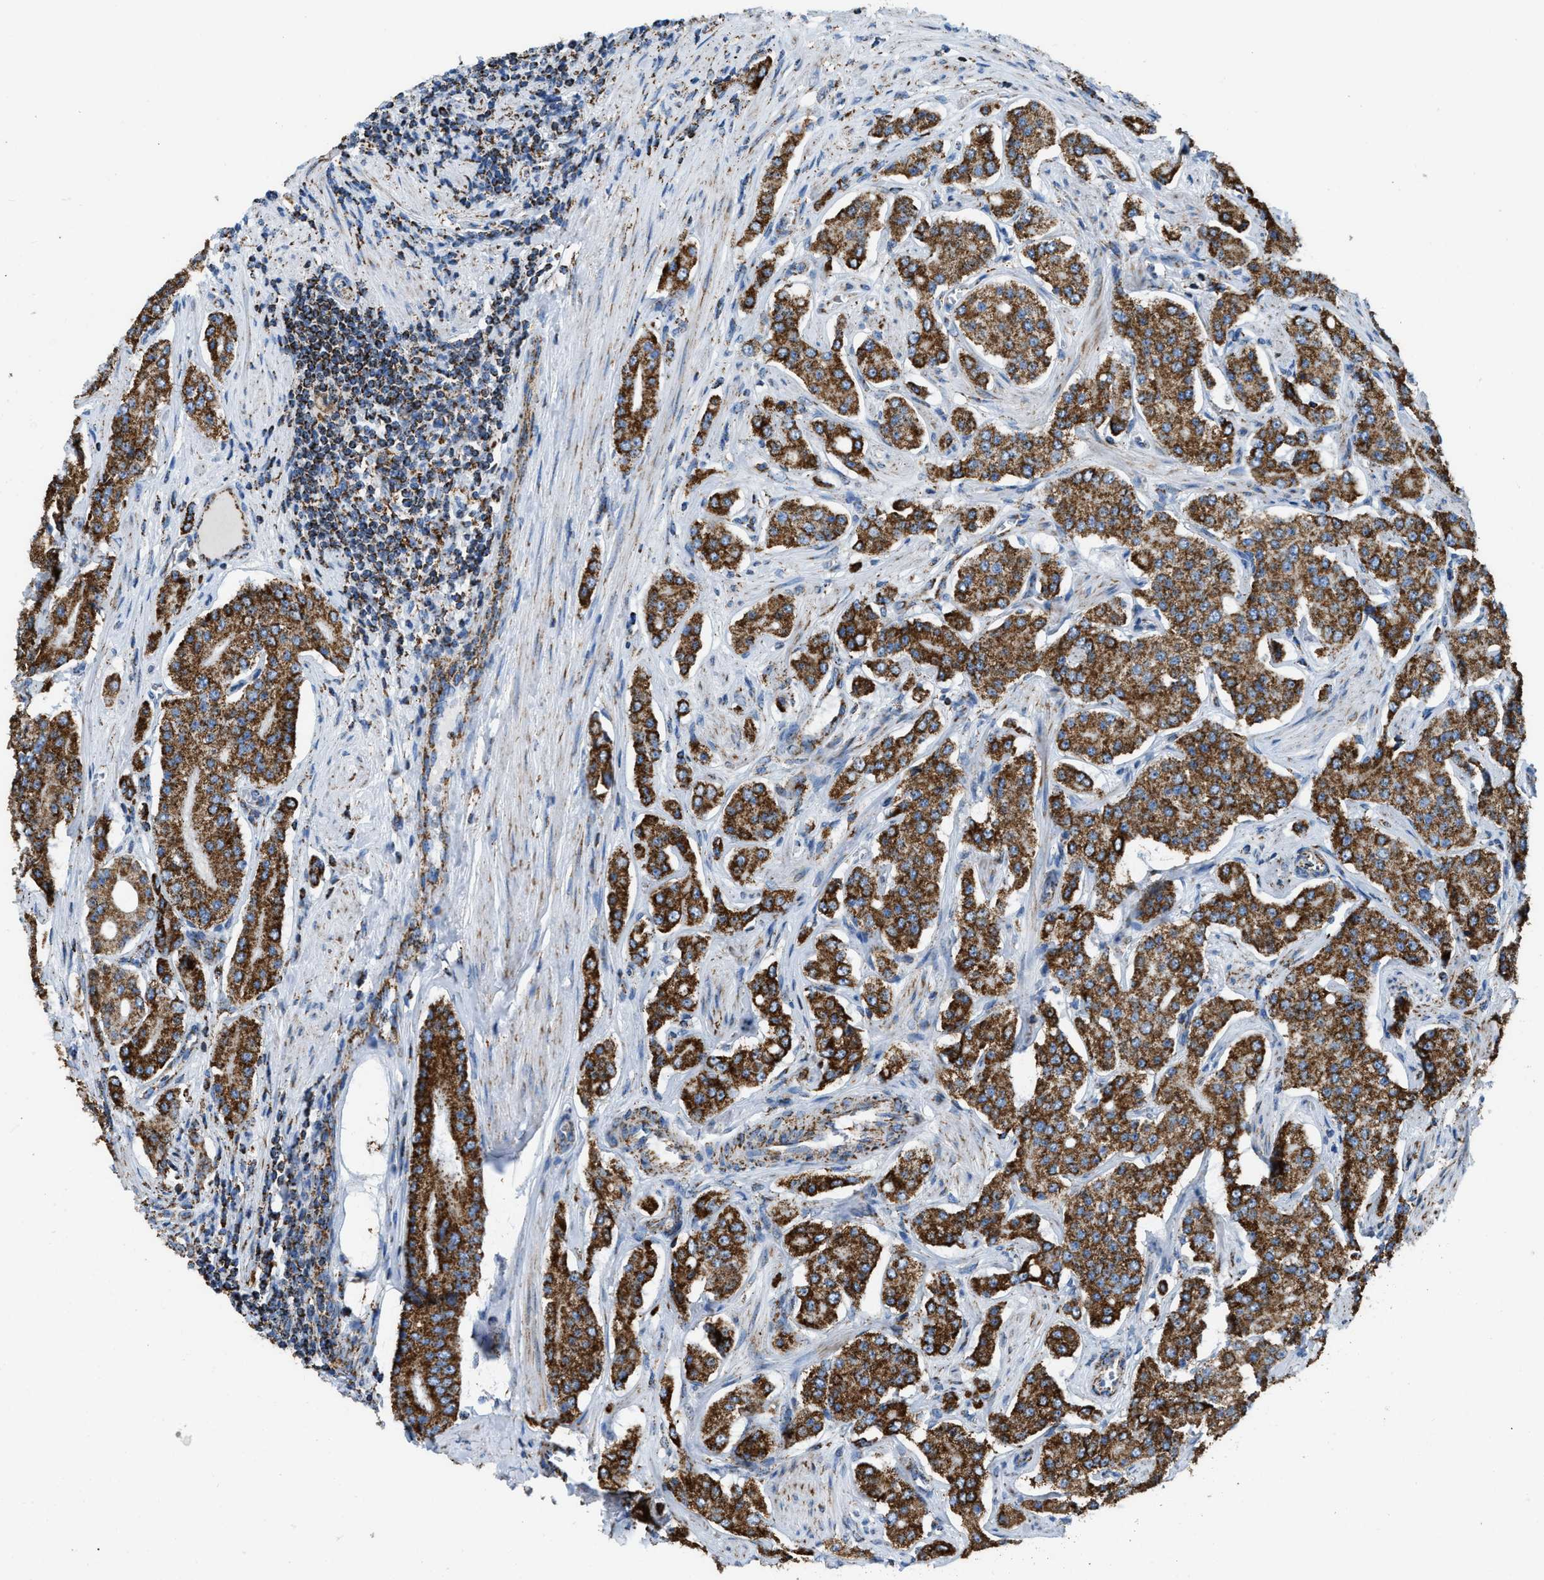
{"staining": {"intensity": "strong", "quantity": ">75%", "location": "cytoplasmic/membranous"}, "tissue": "prostate cancer", "cell_type": "Tumor cells", "image_type": "cancer", "snomed": [{"axis": "morphology", "description": "Adenocarcinoma, Low grade"}, {"axis": "topography", "description": "Prostate"}], "caption": "Protein expression analysis of human prostate cancer (adenocarcinoma (low-grade)) reveals strong cytoplasmic/membranous positivity in approximately >75% of tumor cells.", "gene": "ETFB", "patient": {"sex": "male", "age": 69}}